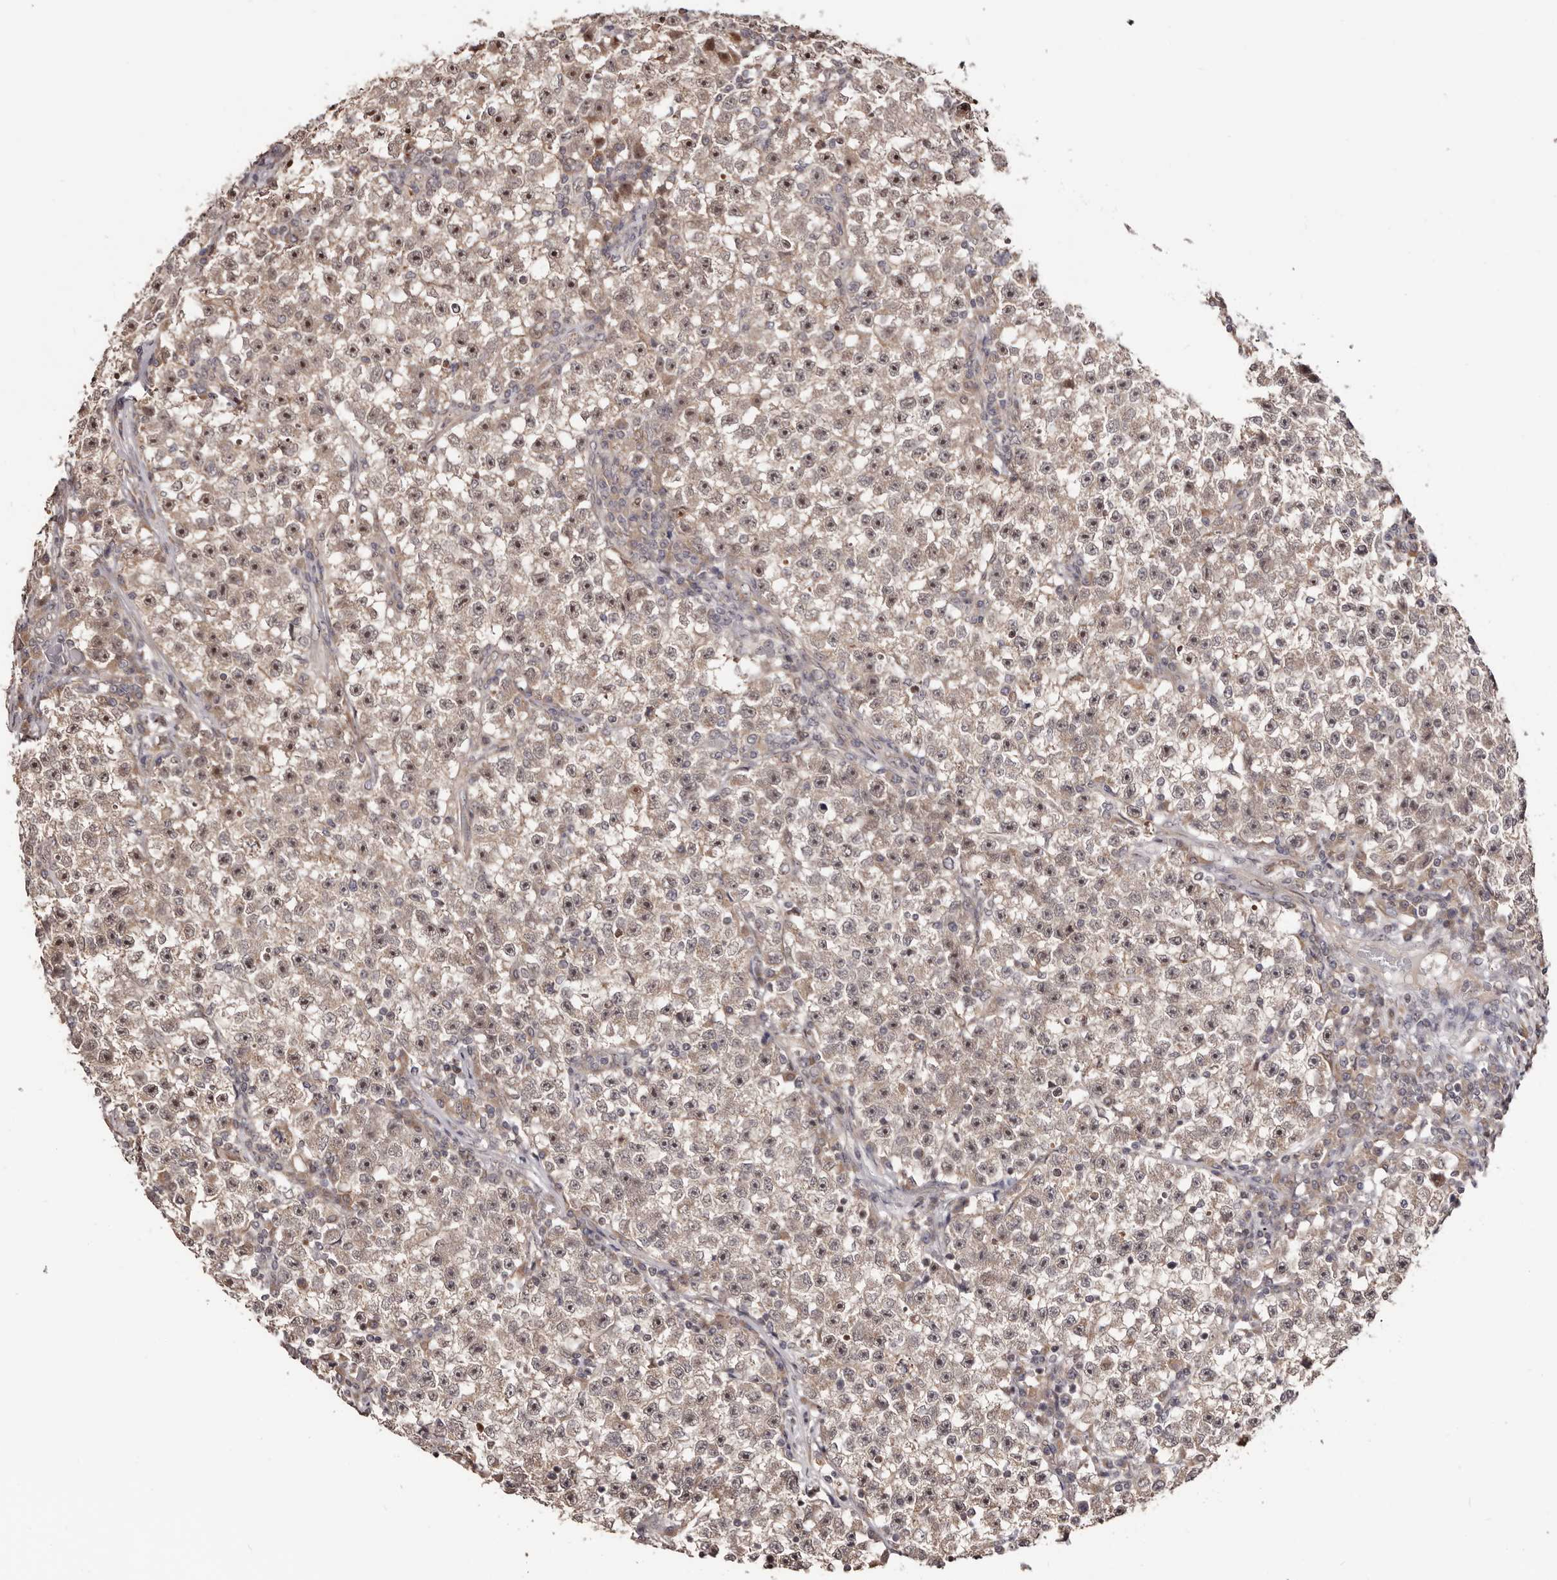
{"staining": {"intensity": "moderate", "quantity": "25%-75%", "location": "nuclear"}, "tissue": "testis cancer", "cell_type": "Tumor cells", "image_type": "cancer", "snomed": [{"axis": "morphology", "description": "Seminoma, NOS"}, {"axis": "topography", "description": "Testis"}], "caption": "This photomicrograph shows seminoma (testis) stained with immunohistochemistry (IHC) to label a protein in brown. The nuclear of tumor cells show moderate positivity for the protein. Nuclei are counter-stained blue.", "gene": "NOL12", "patient": {"sex": "male", "age": 22}}